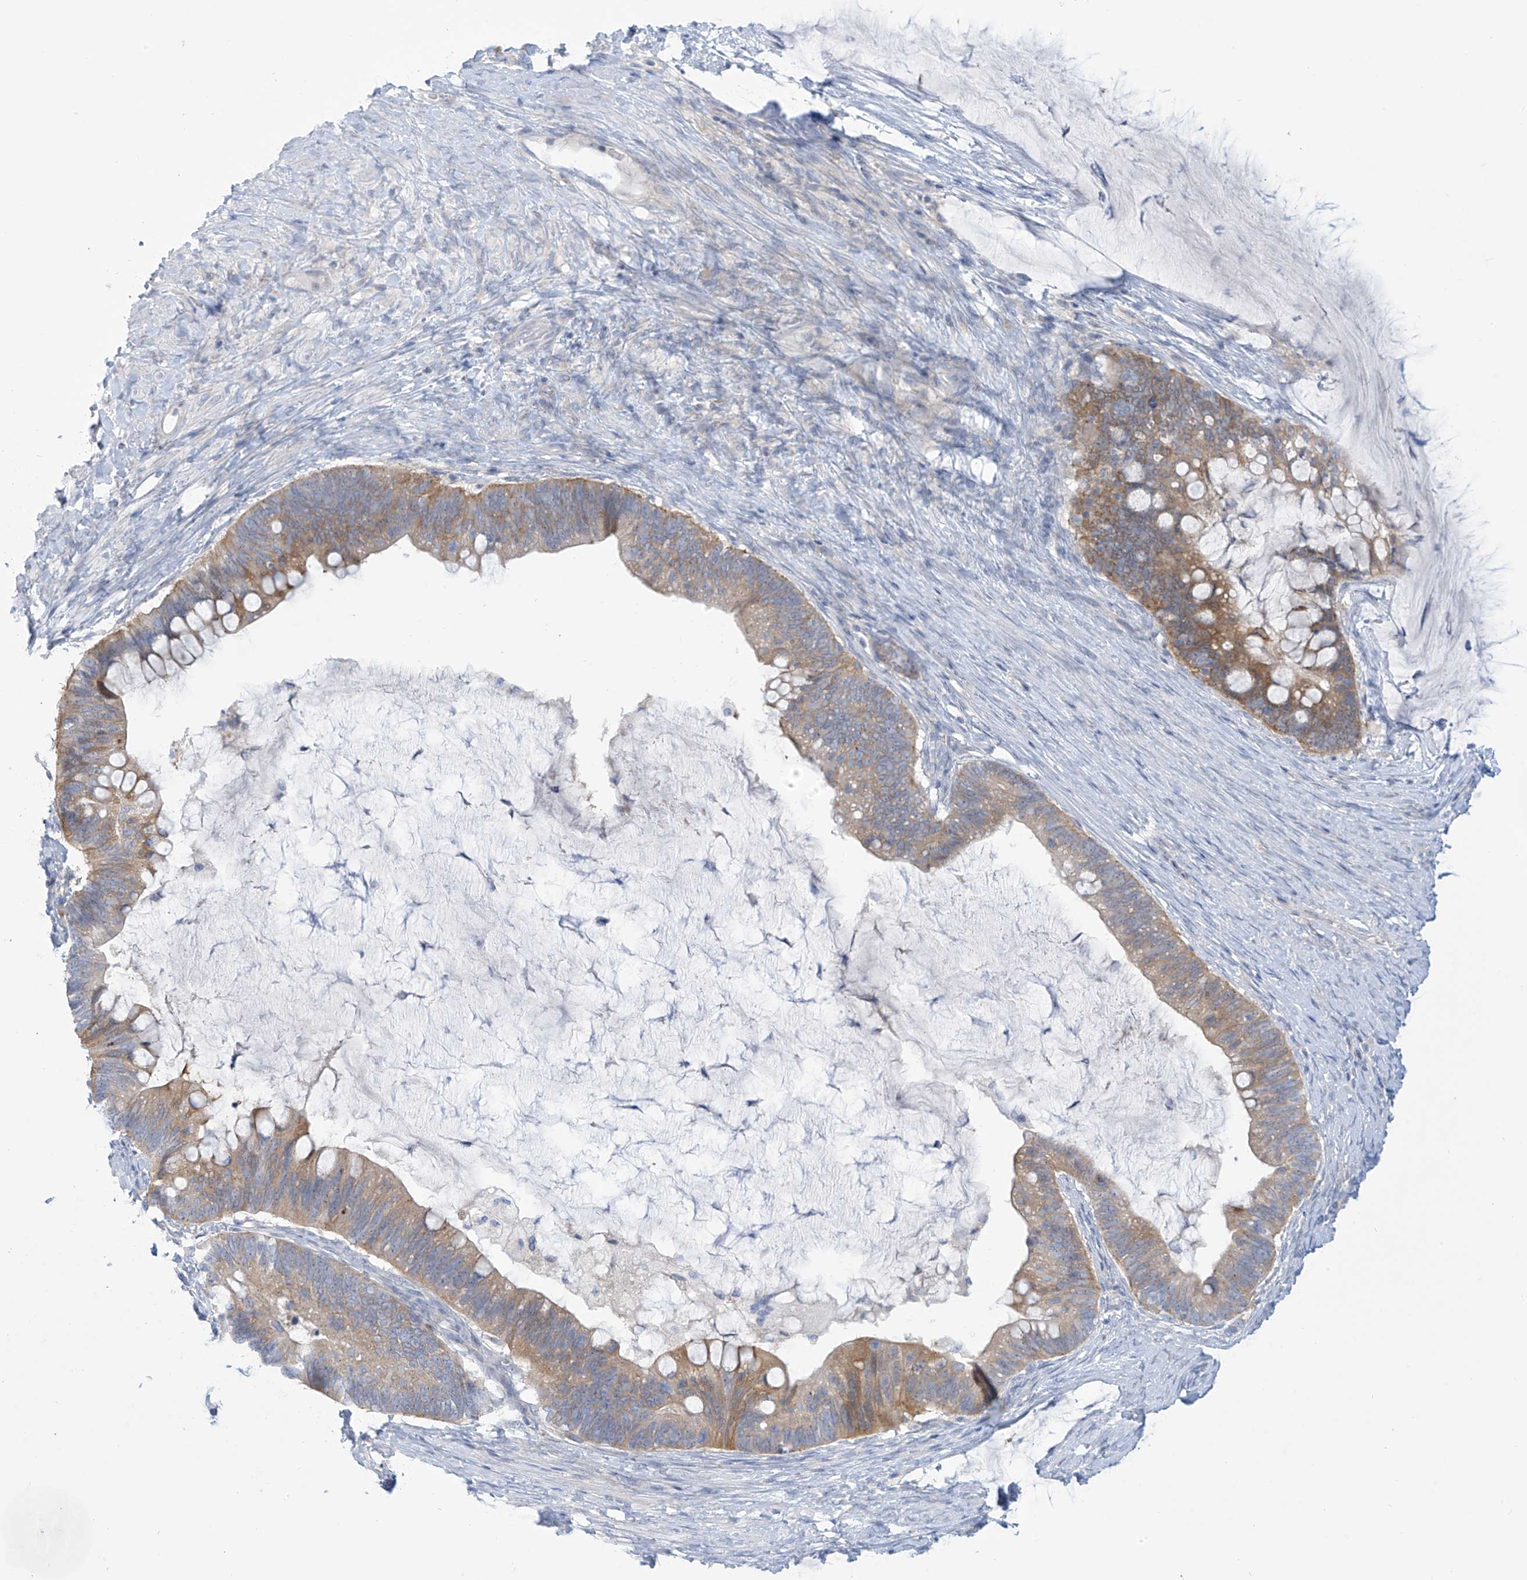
{"staining": {"intensity": "moderate", "quantity": "25%-75%", "location": "cytoplasmic/membranous"}, "tissue": "ovarian cancer", "cell_type": "Tumor cells", "image_type": "cancer", "snomed": [{"axis": "morphology", "description": "Cystadenocarcinoma, mucinous, NOS"}, {"axis": "topography", "description": "Ovary"}], "caption": "Immunohistochemical staining of human ovarian mucinous cystadenocarcinoma exhibits moderate cytoplasmic/membranous protein positivity in approximately 25%-75% of tumor cells. (Stains: DAB in brown, nuclei in blue, Microscopy: brightfield microscopy at high magnification).", "gene": "FABP2", "patient": {"sex": "female", "age": 61}}